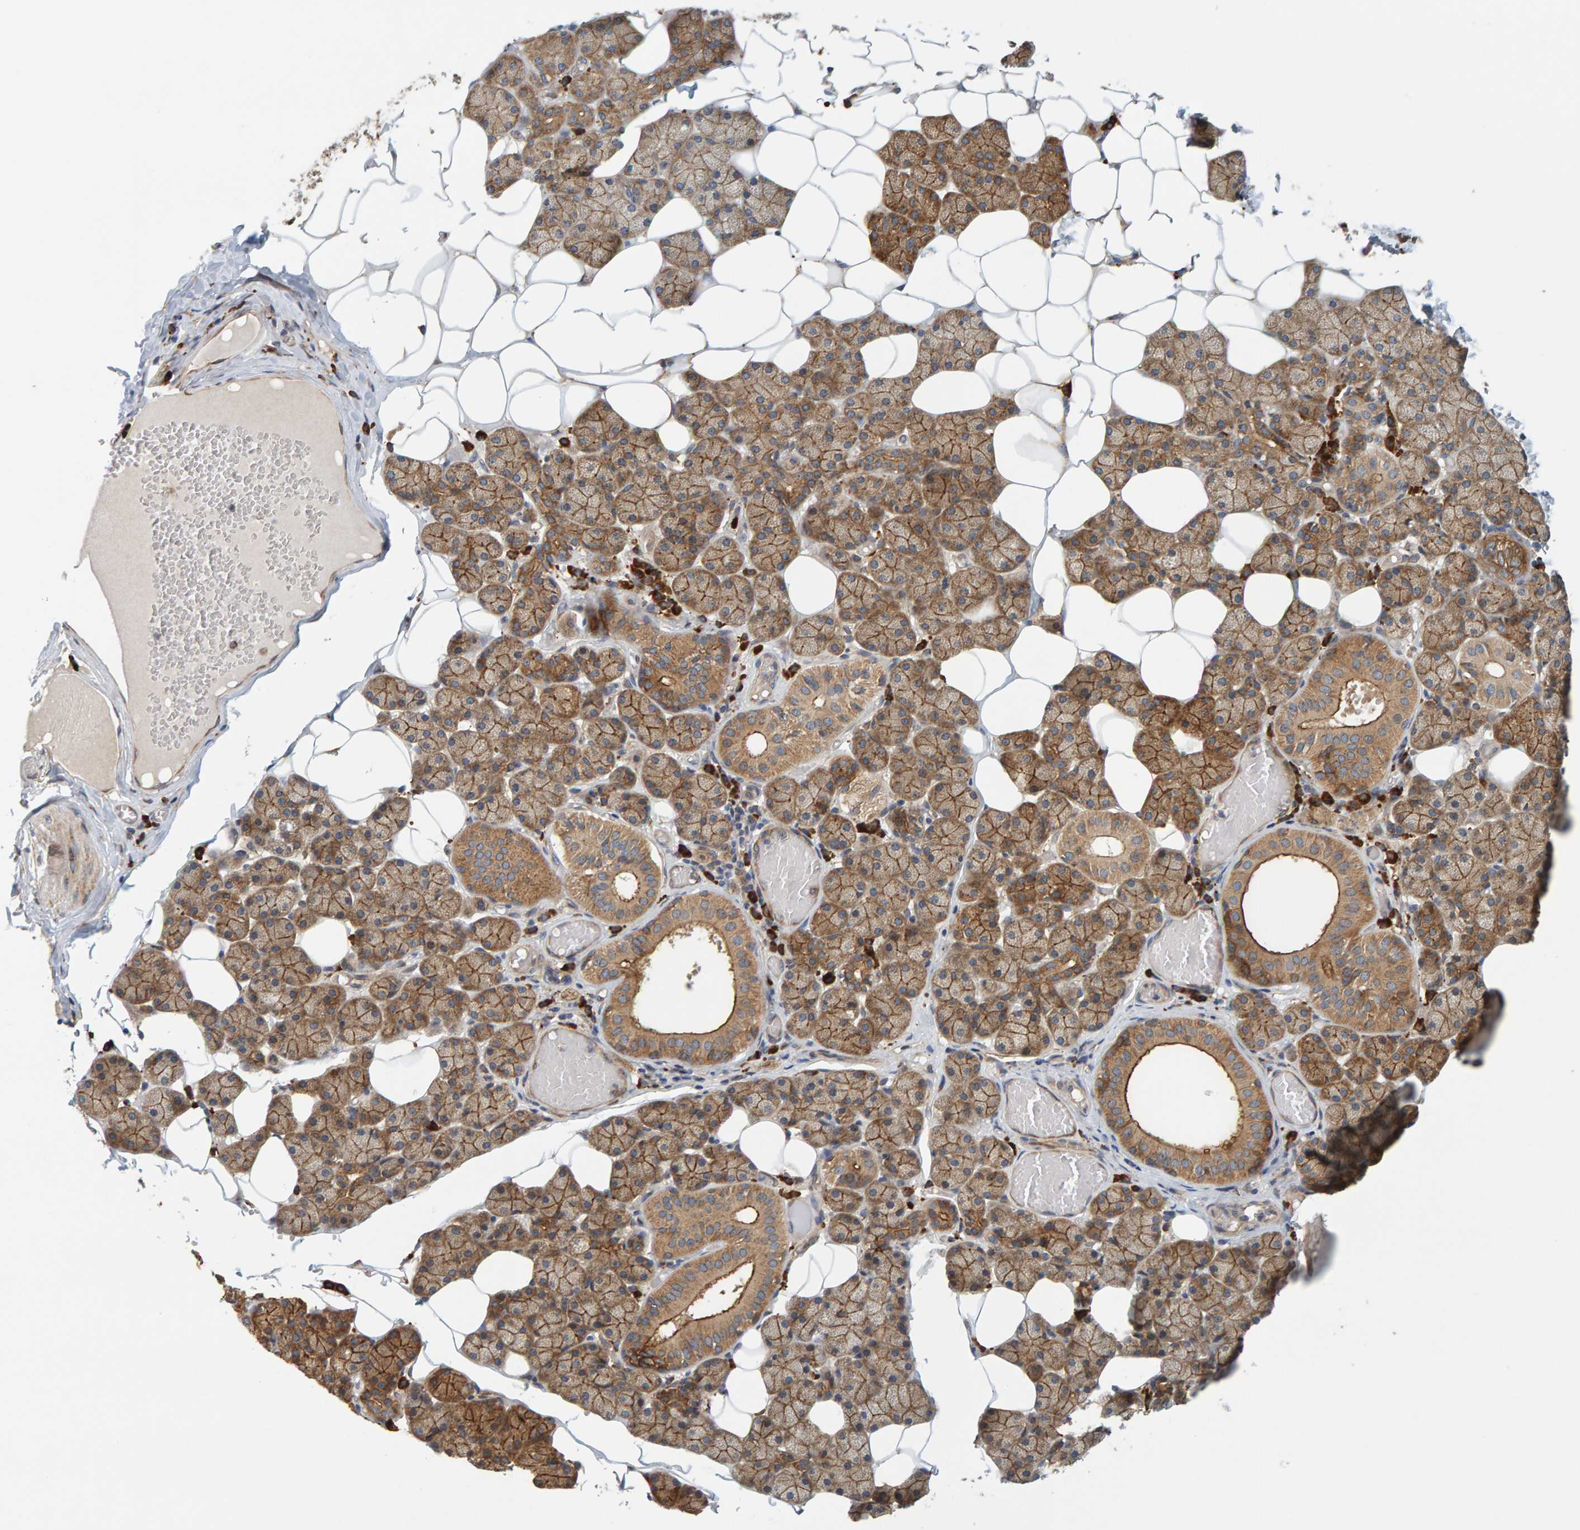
{"staining": {"intensity": "moderate", "quantity": ">75%", "location": "cytoplasmic/membranous"}, "tissue": "salivary gland", "cell_type": "Glandular cells", "image_type": "normal", "snomed": [{"axis": "morphology", "description": "Normal tissue, NOS"}, {"axis": "topography", "description": "Salivary gland"}], "caption": "Salivary gland stained for a protein shows moderate cytoplasmic/membranous positivity in glandular cells.", "gene": "BAIAP2", "patient": {"sex": "female", "age": 33}}